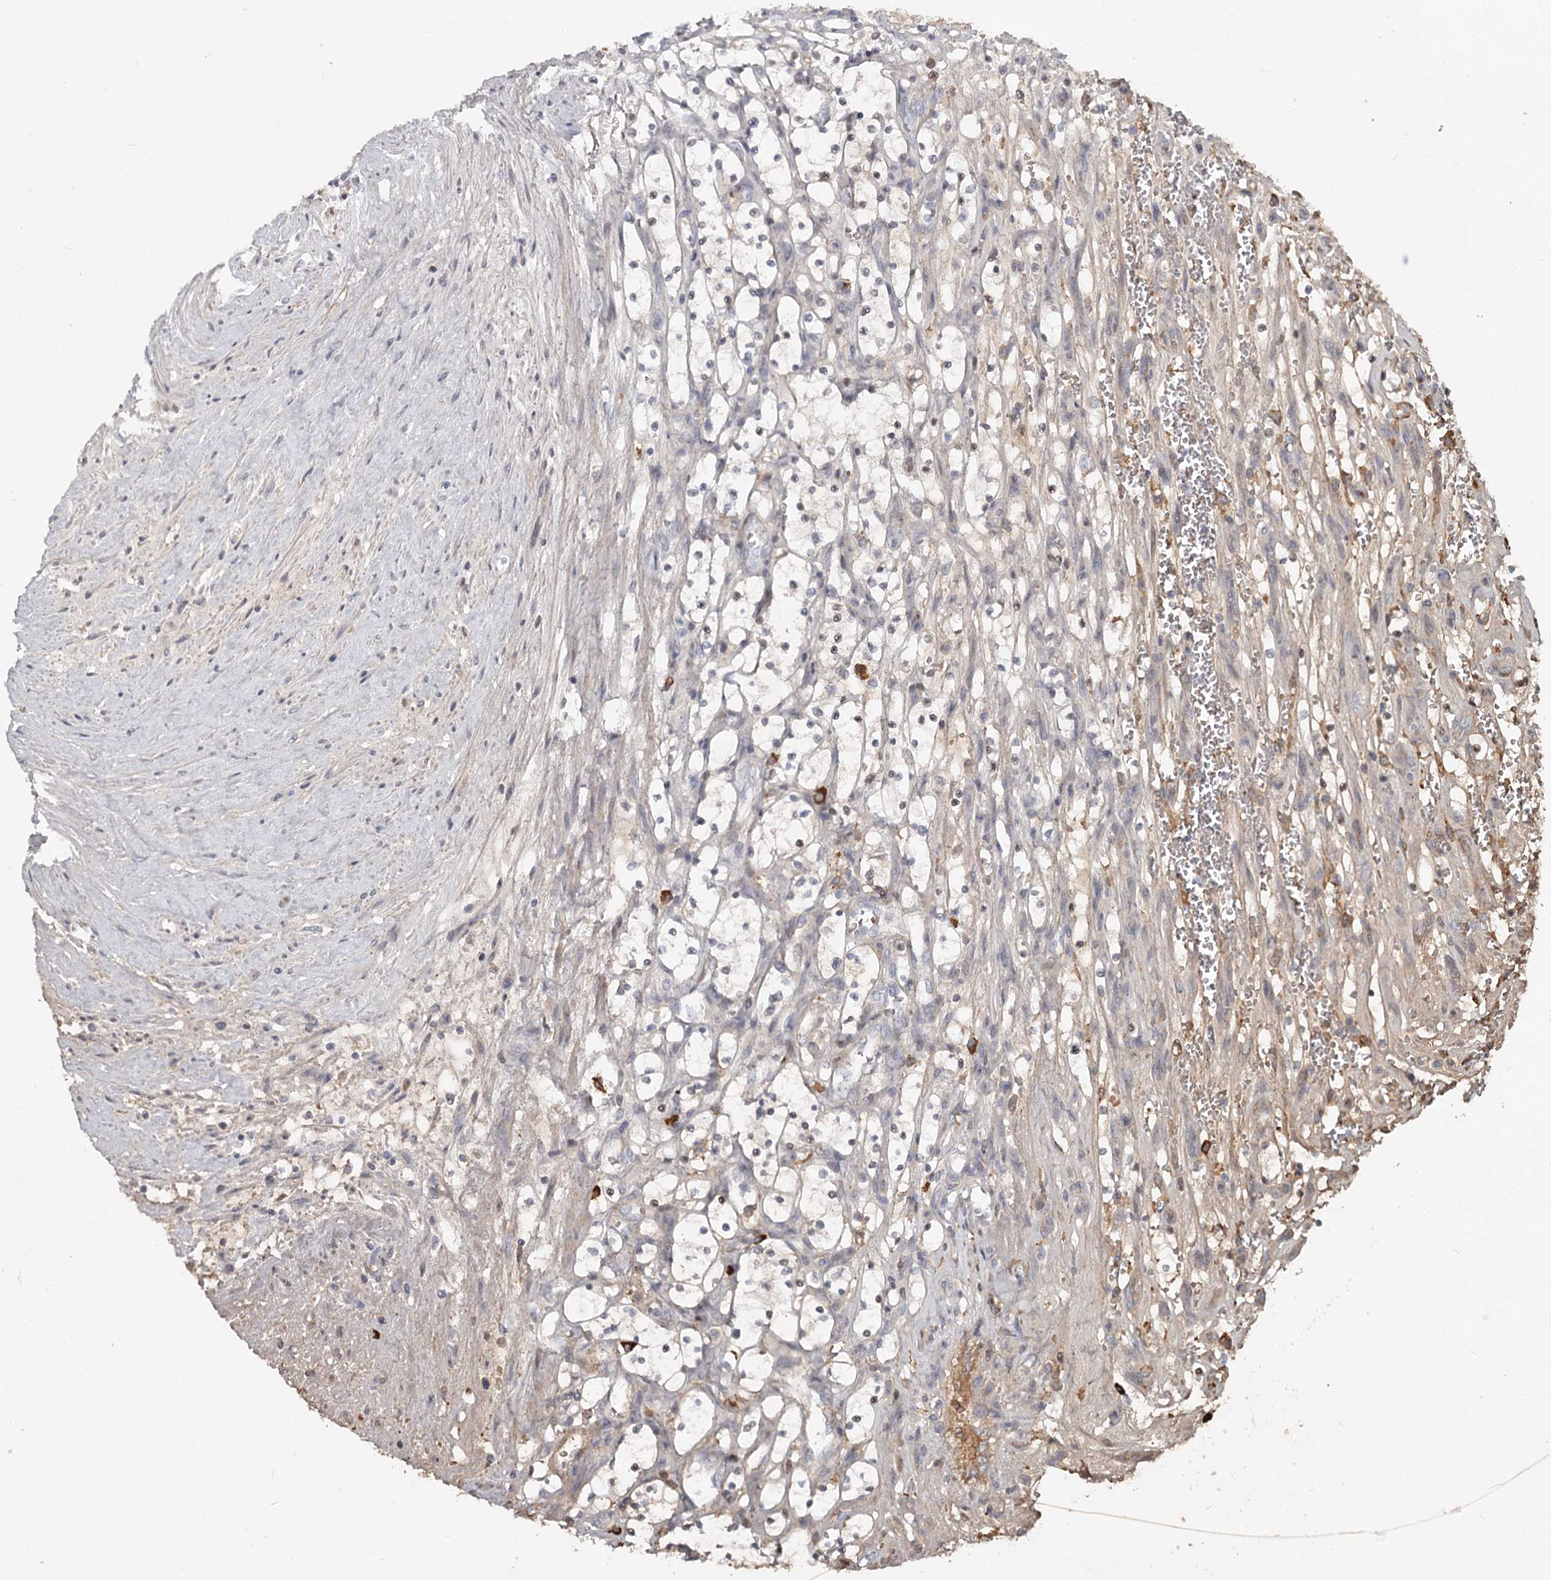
{"staining": {"intensity": "weak", "quantity": "<25%", "location": "cytoplasmic/membranous"}, "tissue": "renal cancer", "cell_type": "Tumor cells", "image_type": "cancer", "snomed": [{"axis": "morphology", "description": "Adenocarcinoma, NOS"}, {"axis": "topography", "description": "Kidney"}], "caption": "DAB immunohistochemical staining of human adenocarcinoma (renal) reveals no significant expression in tumor cells. (Immunohistochemistry (ihc), brightfield microscopy, high magnification).", "gene": "DHRS9", "patient": {"sex": "female", "age": 69}}